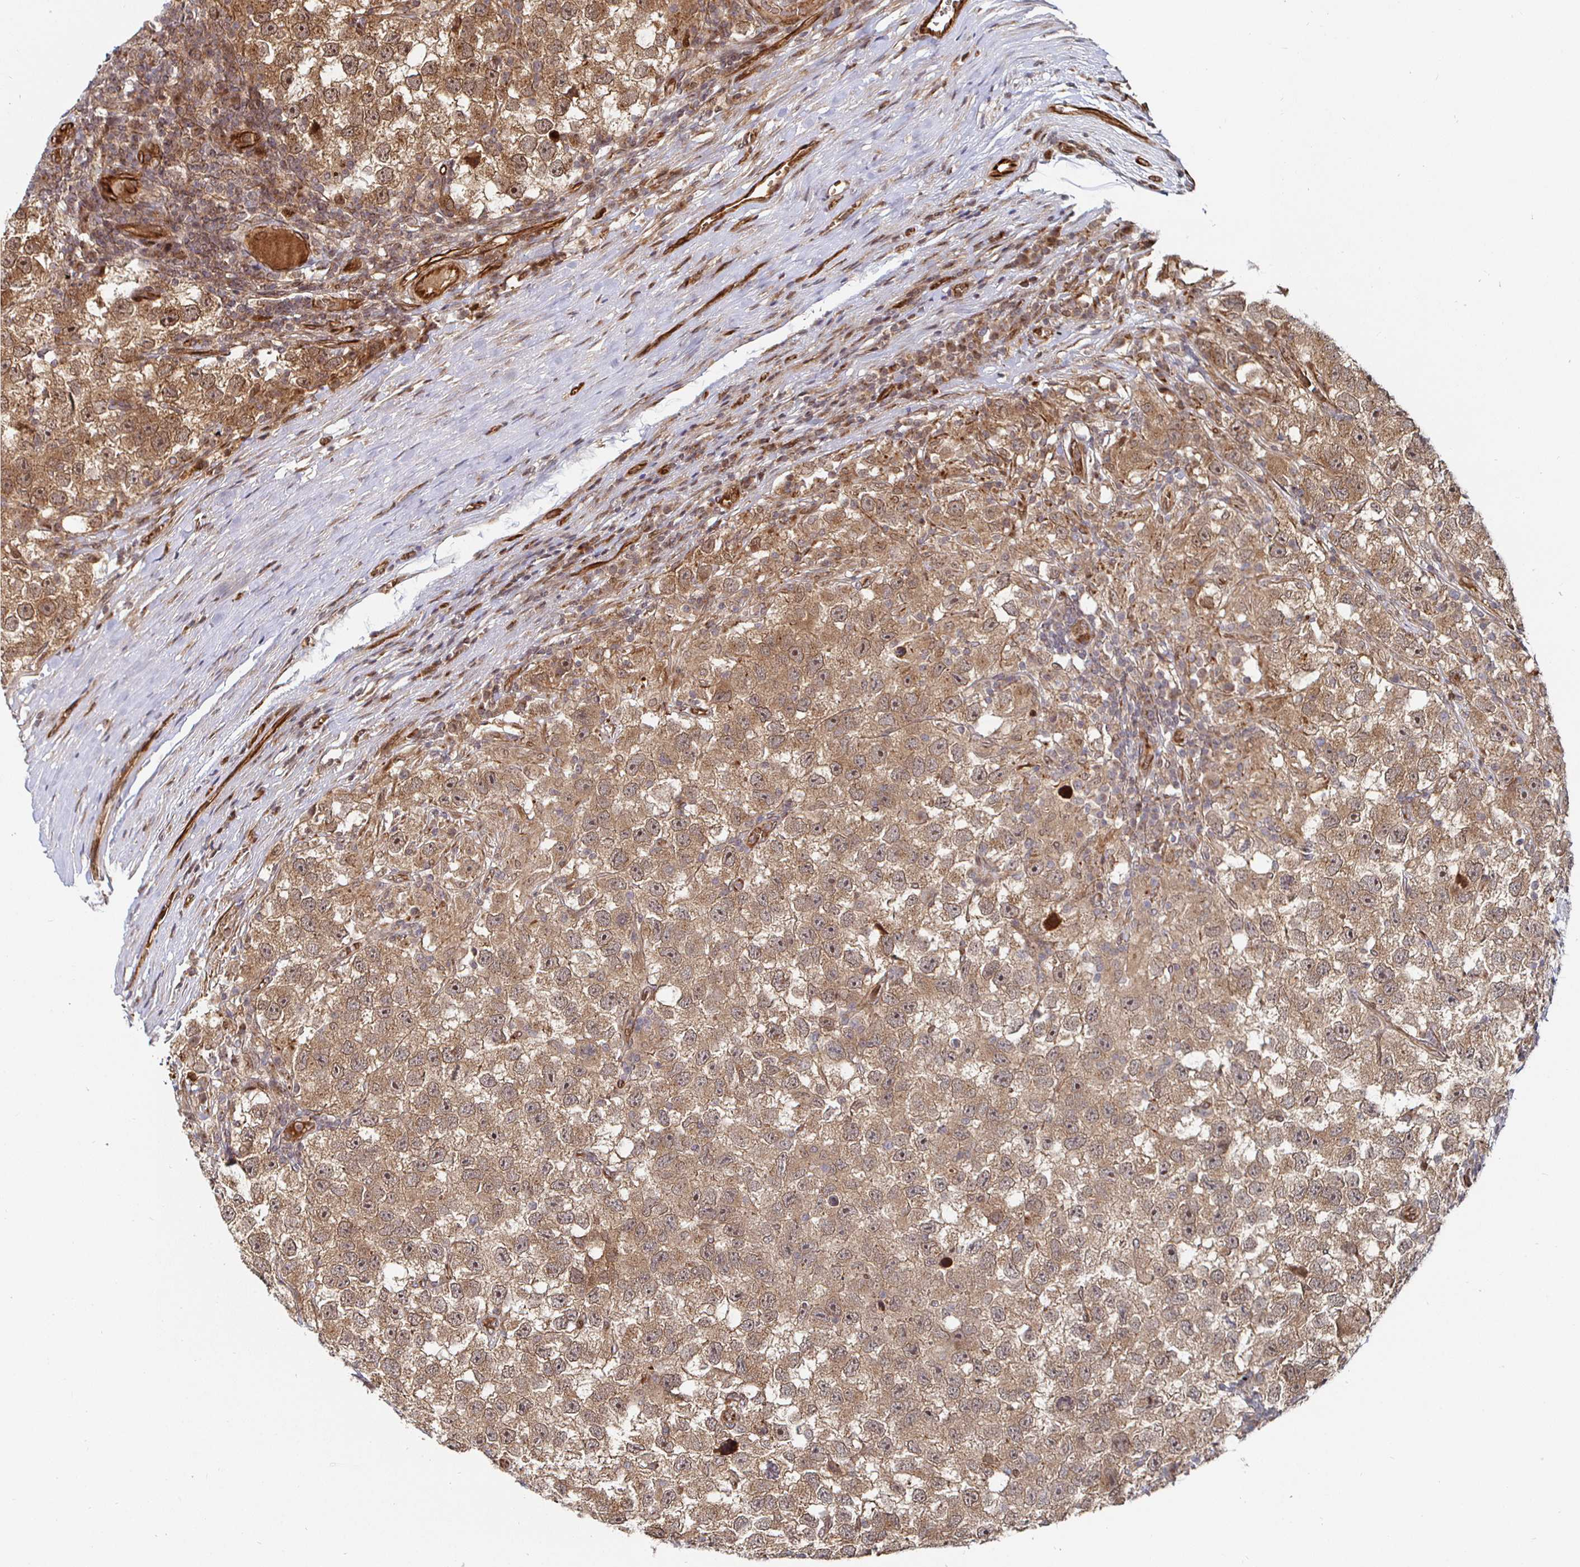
{"staining": {"intensity": "moderate", "quantity": ">75%", "location": "cytoplasmic/membranous,nuclear"}, "tissue": "testis cancer", "cell_type": "Tumor cells", "image_type": "cancer", "snomed": [{"axis": "morphology", "description": "Seminoma, NOS"}, {"axis": "topography", "description": "Testis"}], "caption": "Immunohistochemistry (DAB) staining of seminoma (testis) exhibits moderate cytoplasmic/membranous and nuclear protein expression in approximately >75% of tumor cells. (Brightfield microscopy of DAB IHC at high magnification).", "gene": "TBKBP1", "patient": {"sex": "male", "age": 26}}